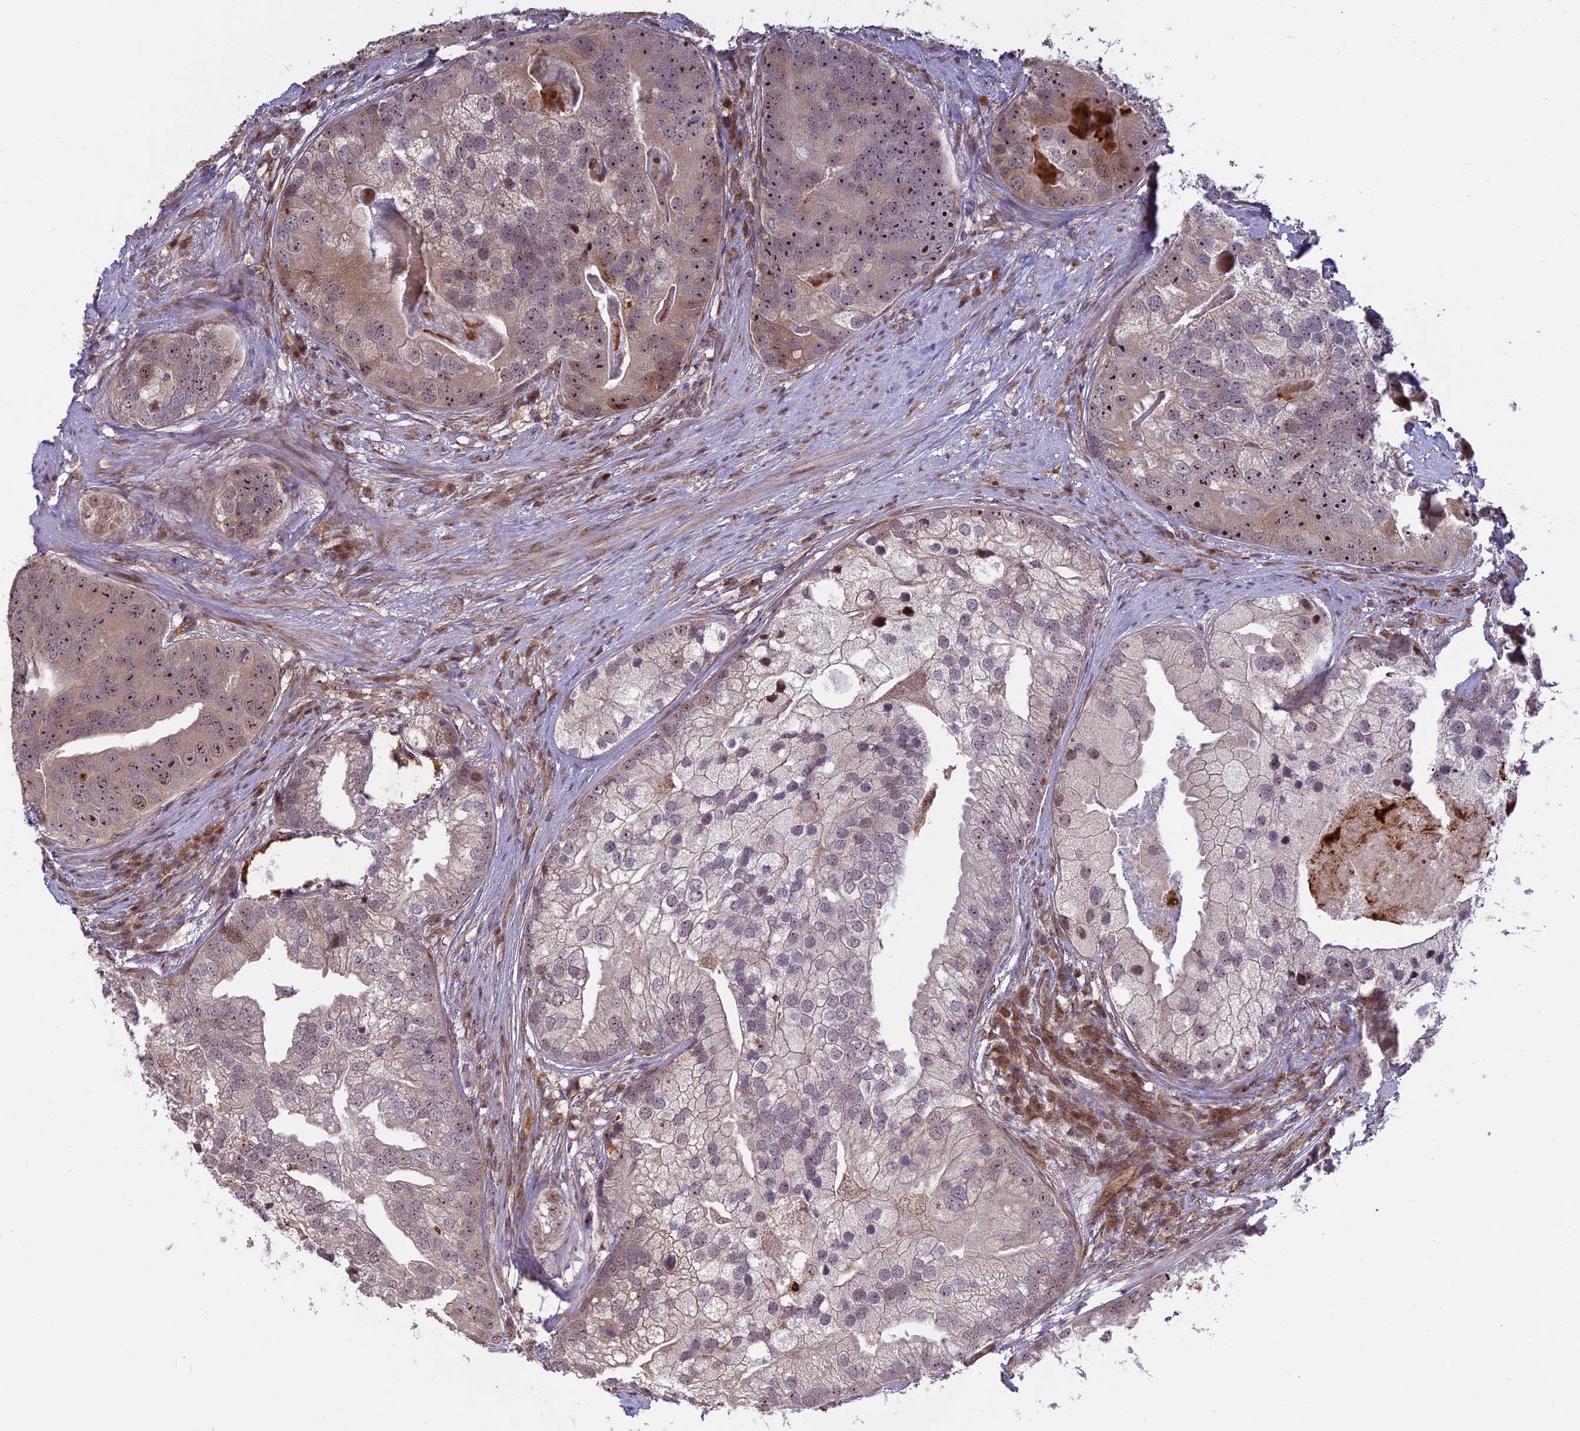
{"staining": {"intensity": "moderate", "quantity": "<25%", "location": "cytoplasmic/membranous,nuclear"}, "tissue": "prostate cancer", "cell_type": "Tumor cells", "image_type": "cancer", "snomed": [{"axis": "morphology", "description": "Adenocarcinoma, High grade"}, {"axis": "topography", "description": "Prostate"}], "caption": "DAB (3,3'-diaminobenzidine) immunohistochemical staining of prostate cancer demonstrates moderate cytoplasmic/membranous and nuclear protein positivity in about <25% of tumor cells.", "gene": "UFSP2", "patient": {"sex": "male", "age": 62}}